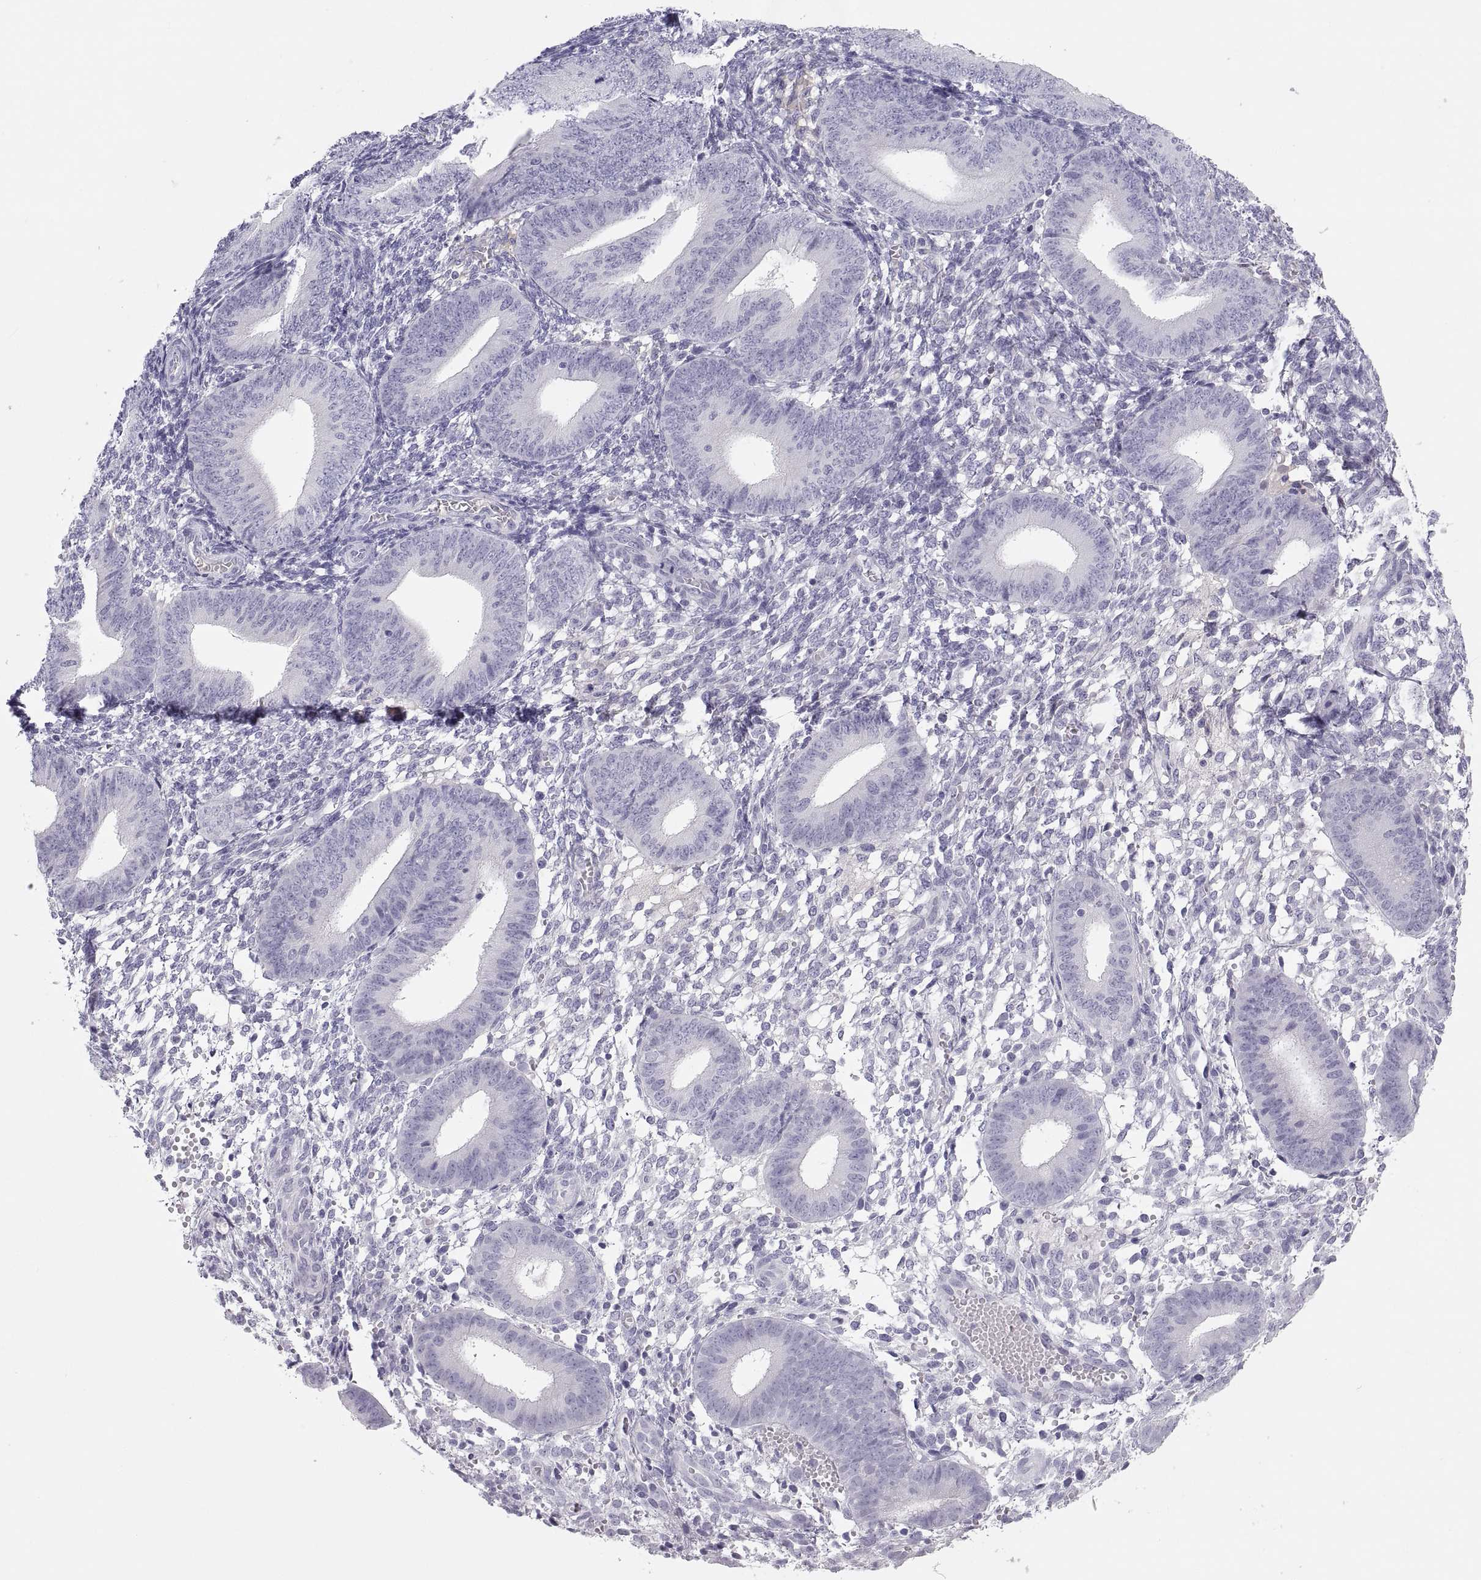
{"staining": {"intensity": "negative", "quantity": "none", "location": "none"}, "tissue": "endometrium", "cell_type": "Cells in endometrial stroma", "image_type": "normal", "snomed": [{"axis": "morphology", "description": "Normal tissue, NOS"}, {"axis": "topography", "description": "Endometrium"}], "caption": "IHC photomicrograph of normal endometrium stained for a protein (brown), which demonstrates no staining in cells in endometrial stroma.", "gene": "MAGEB2", "patient": {"sex": "female", "age": 39}}